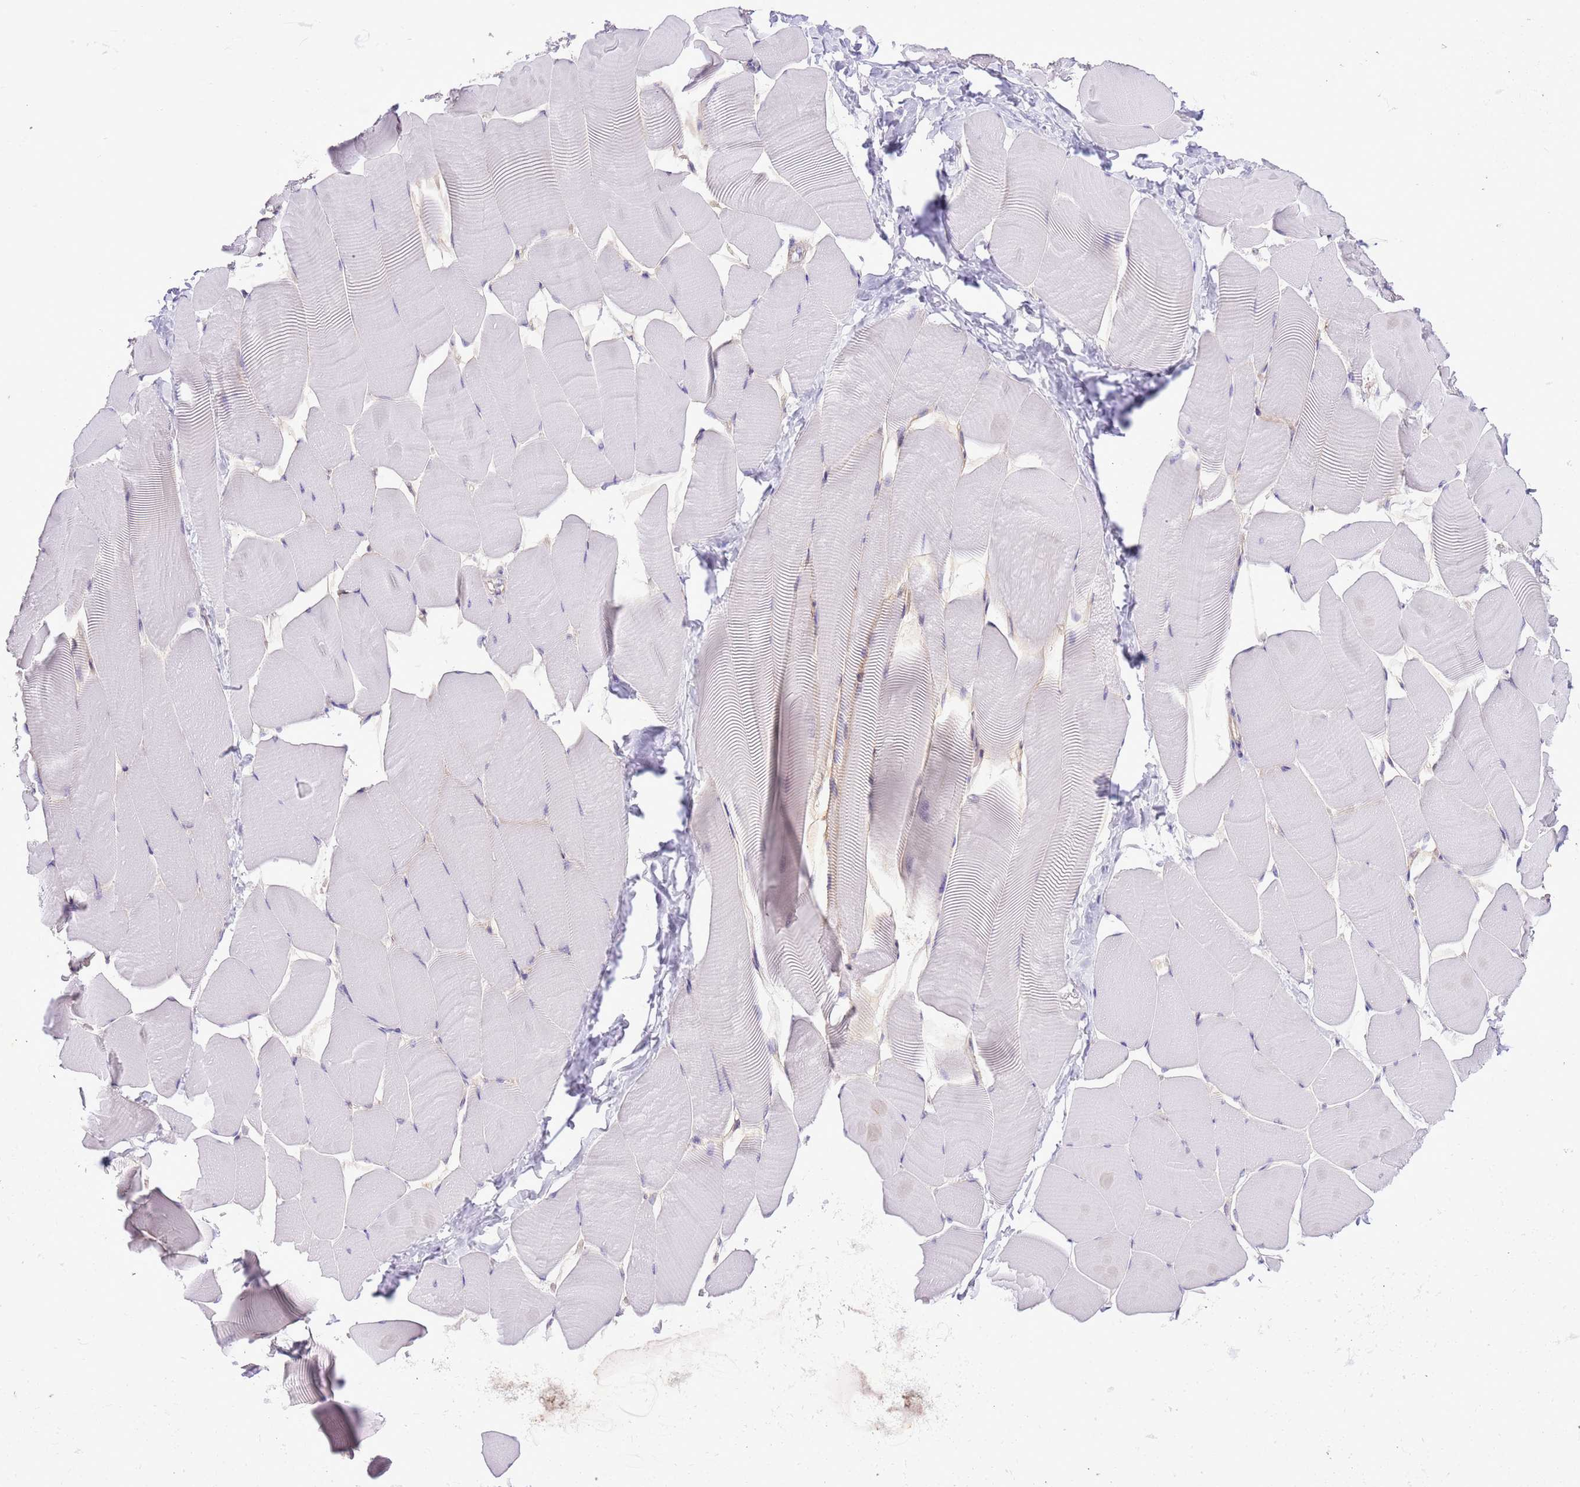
{"staining": {"intensity": "negative", "quantity": "none", "location": "none"}, "tissue": "skeletal muscle", "cell_type": "Myocytes", "image_type": "normal", "snomed": [{"axis": "morphology", "description": "Normal tissue, NOS"}, {"axis": "topography", "description": "Skeletal muscle"}], "caption": "Immunohistochemical staining of benign human skeletal muscle reveals no significant positivity in myocytes.", "gene": "MIDN", "patient": {"sex": "male", "age": 25}}